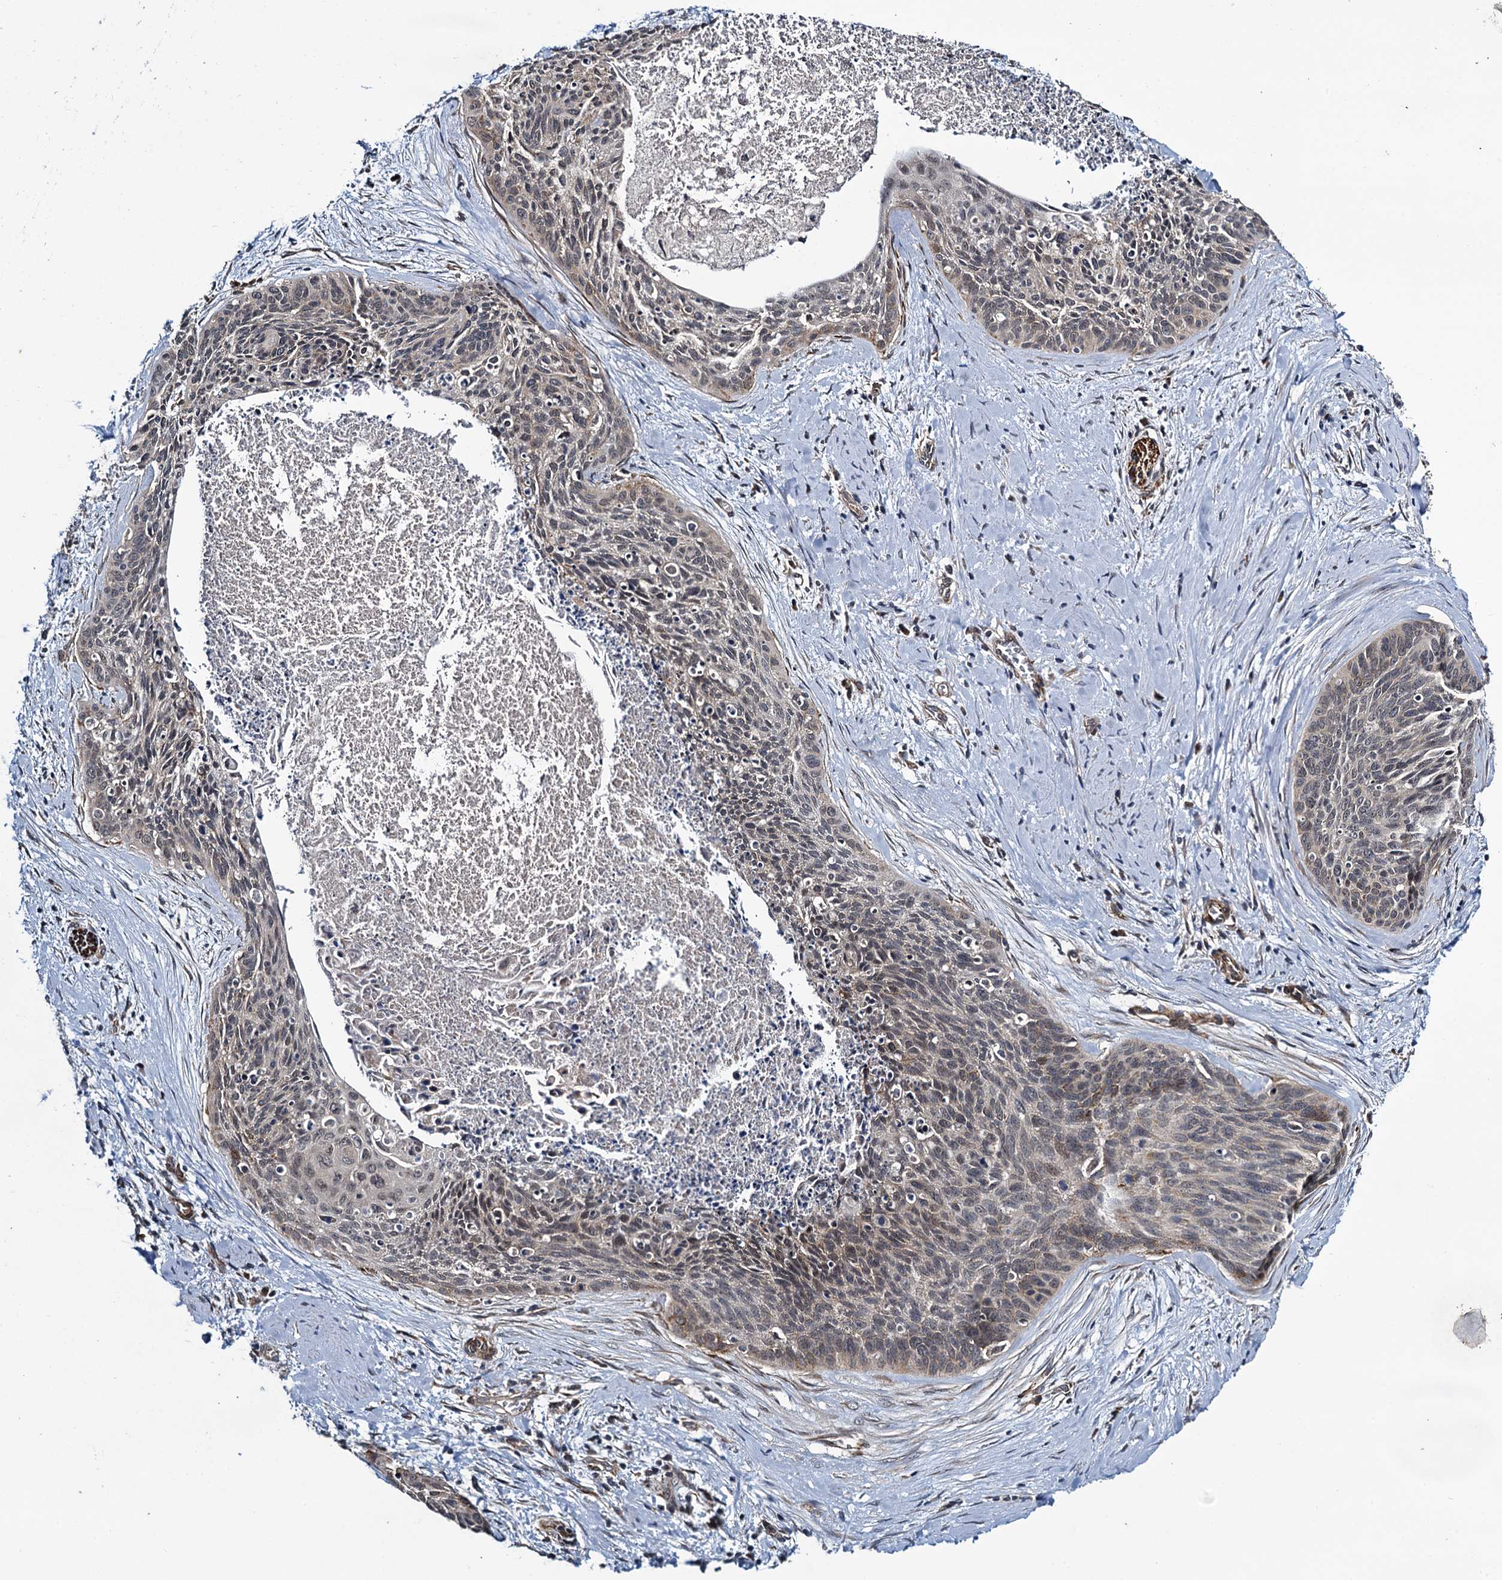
{"staining": {"intensity": "weak", "quantity": "25%-75%", "location": "nuclear"}, "tissue": "cervical cancer", "cell_type": "Tumor cells", "image_type": "cancer", "snomed": [{"axis": "morphology", "description": "Squamous cell carcinoma, NOS"}, {"axis": "topography", "description": "Cervix"}], "caption": "Immunohistochemical staining of human cervical cancer shows weak nuclear protein expression in approximately 25%-75% of tumor cells.", "gene": "ARHGAP42", "patient": {"sex": "female", "age": 55}}